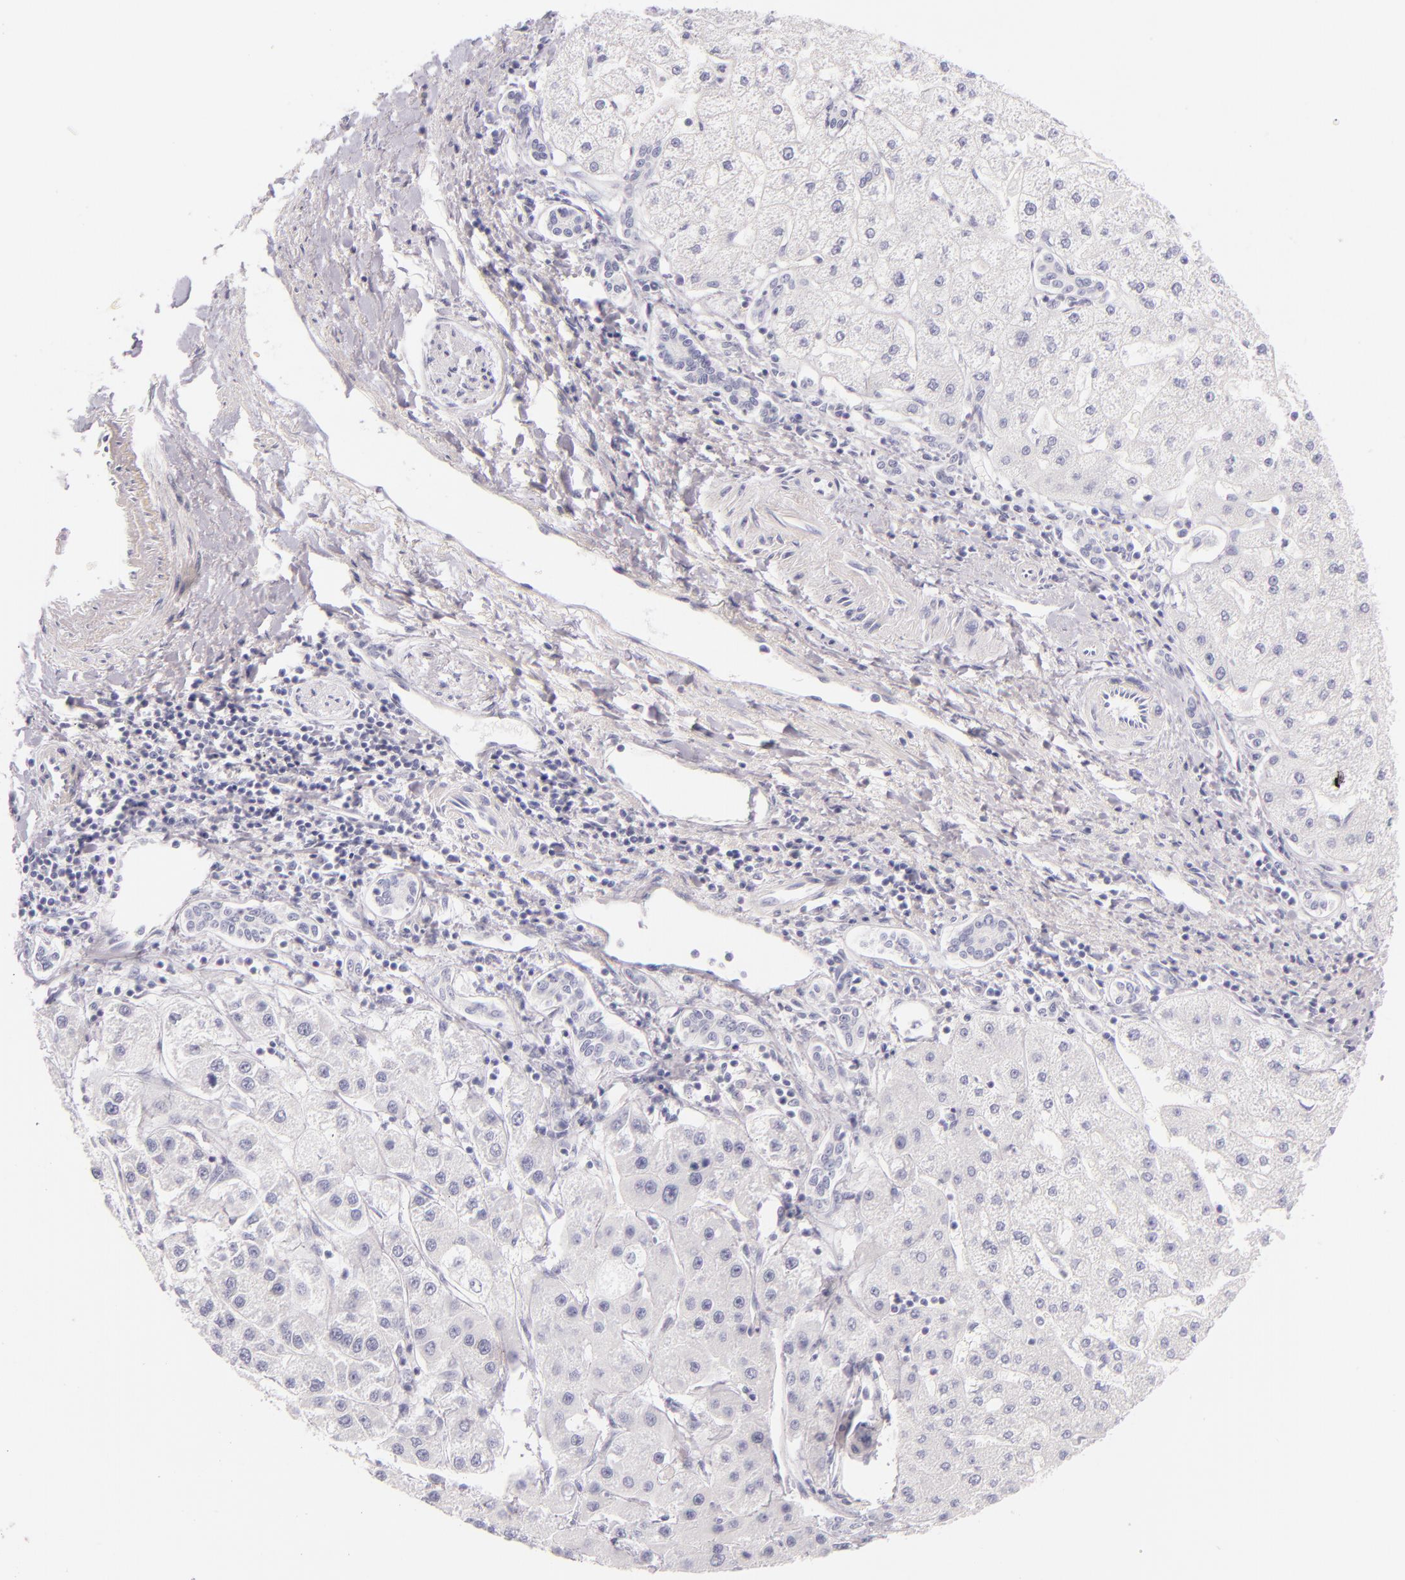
{"staining": {"intensity": "negative", "quantity": "none", "location": "none"}, "tissue": "liver cancer", "cell_type": "Tumor cells", "image_type": "cancer", "snomed": [{"axis": "morphology", "description": "Carcinoma, Hepatocellular, NOS"}, {"axis": "topography", "description": "Liver"}], "caption": "Immunohistochemistry of liver cancer (hepatocellular carcinoma) displays no staining in tumor cells. (DAB IHC visualized using brightfield microscopy, high magnification).", "gene": "INA", "patient": {"sex": "female", "age": 85}}